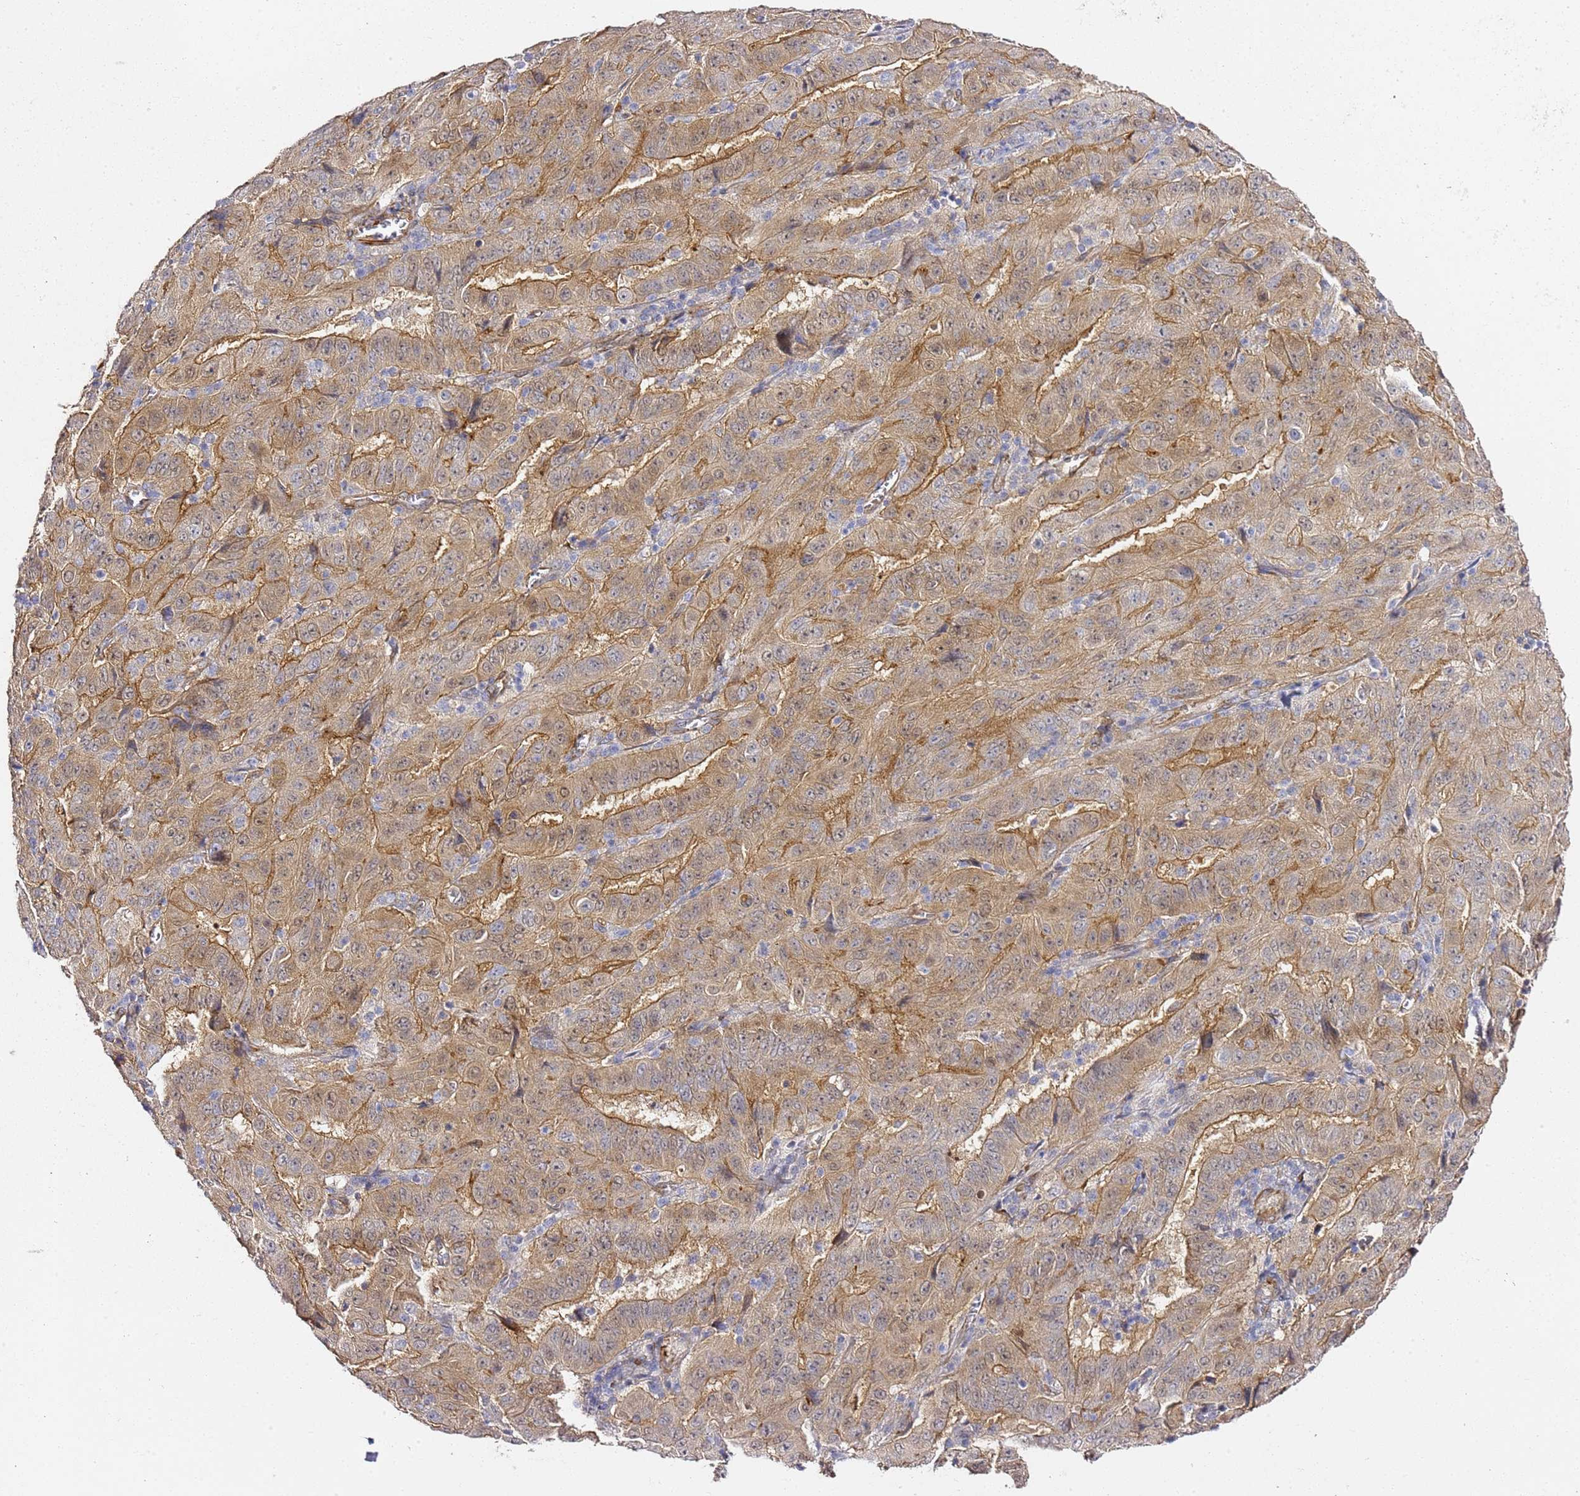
{"staining": {"intensity": "moderate", "quantity": ">75%", "location": "cytoplasmic/membranous"}, "tissue": "pancreatic cancer", "cell_type": "Tumor cells", "image_type": "cancer", "snomed": [{"axis": "morphology", "description": "Adenocarcinoma, NOS"}, {"axis": "topography", "description": "Pancreas"}], "caption": "High-power microscopy captured an IHC image of pancreatic cancer, revealing moderate cytoplasmic/membranous expression in approximately >75% of tumor cells.", "gene": "EPS8L1", "patient": {"sex": "male", "age": 63}}